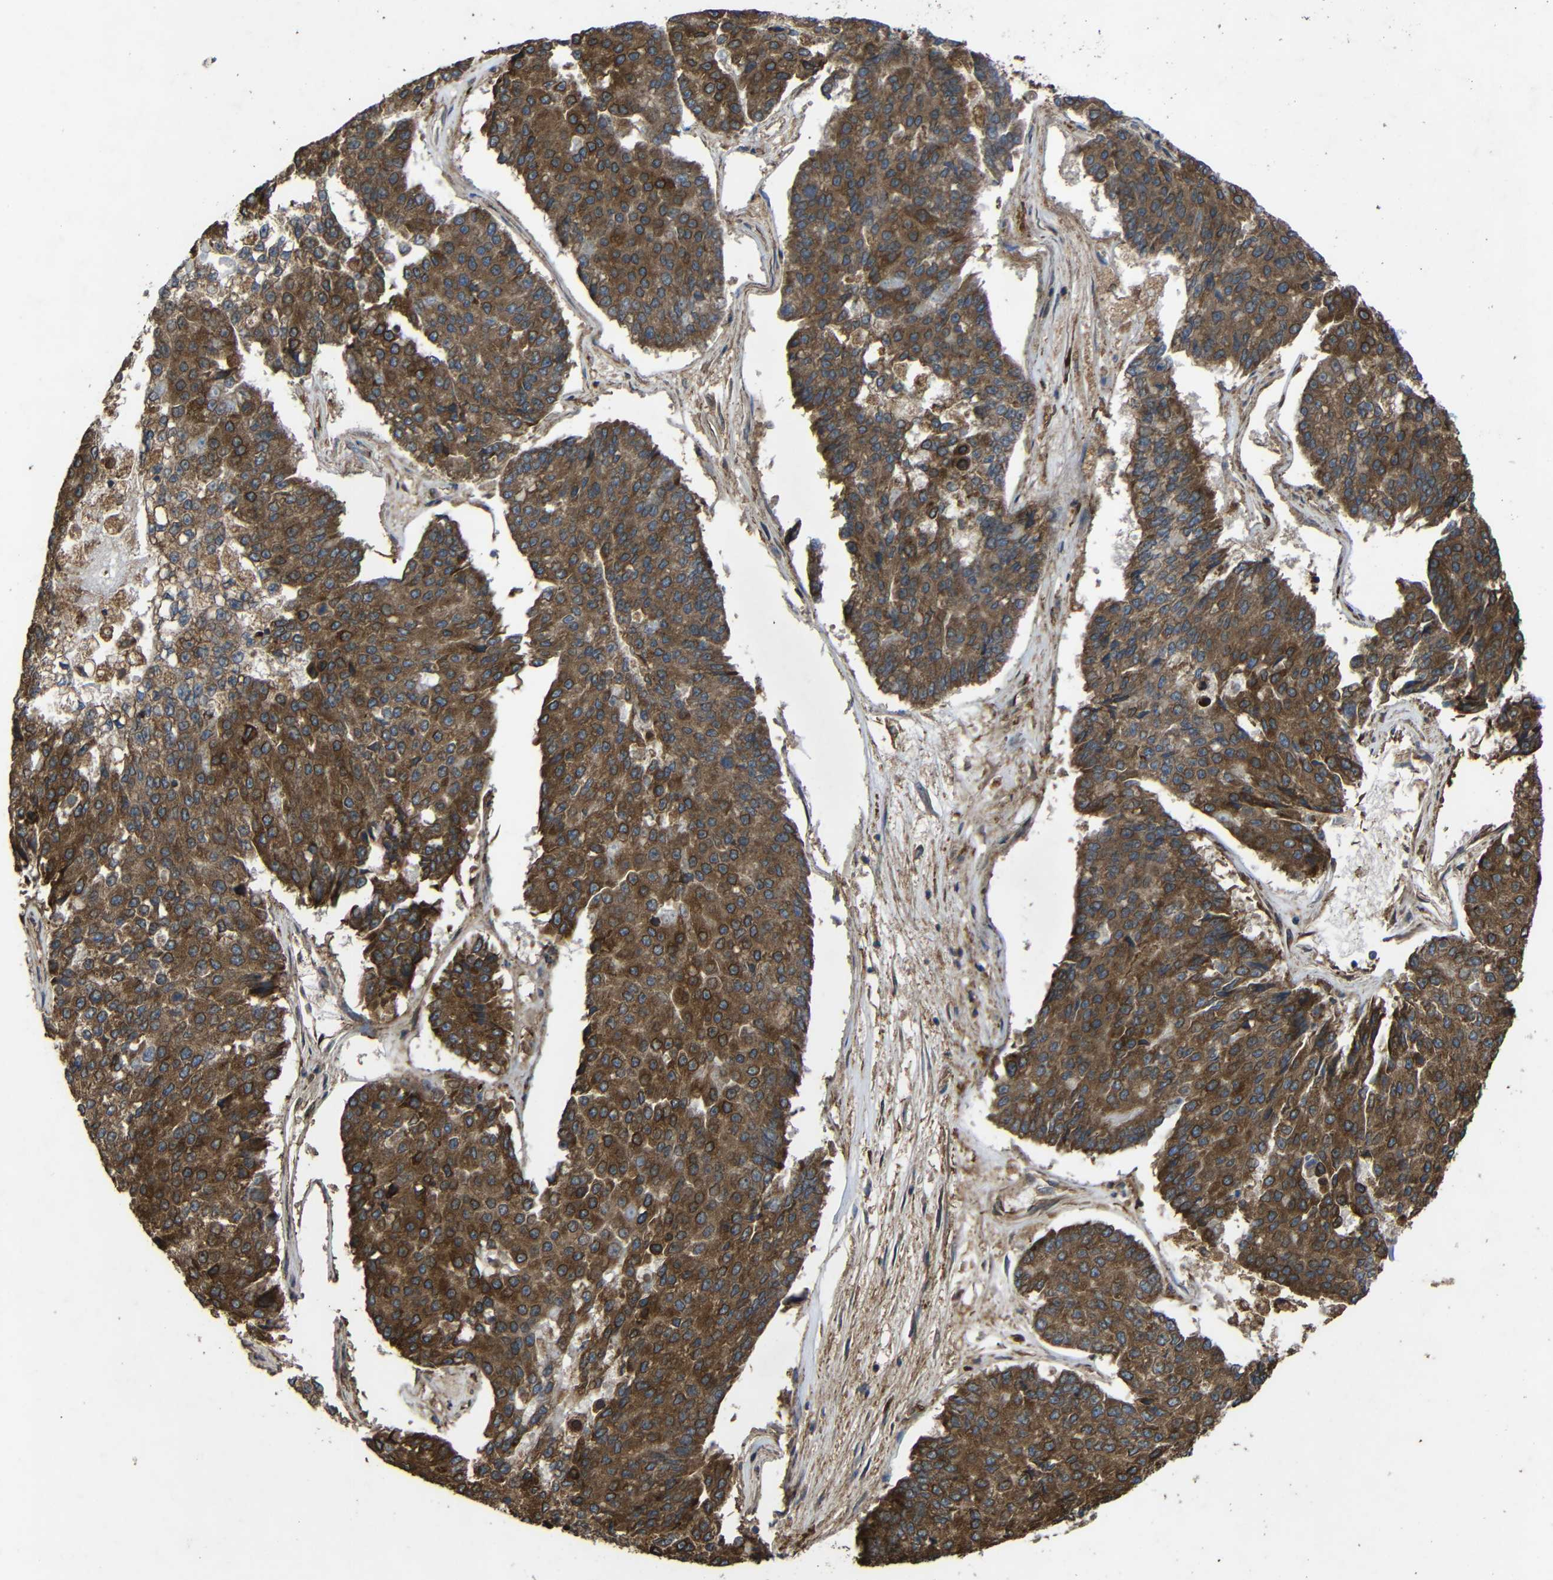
{"staining": {"intensity": "strong", "quantity": ">75%", "location": "cytoplasmic/membranous"}, "tissue": "pancreatic cancer", "cell_type": "Tumor cells", "image_type": "cancer", "snomed": [{"axis": "morphology", "description": "Adenocarcinoma, NOS"}, {"axis": "topography", "description": "Pancreas"}], "caption": "Human pancreatic cancer stained with a protein marker shows strong staining in tumor cells.", "gene": "TREM2", "patient": {"sex": "male", "age": 50}}